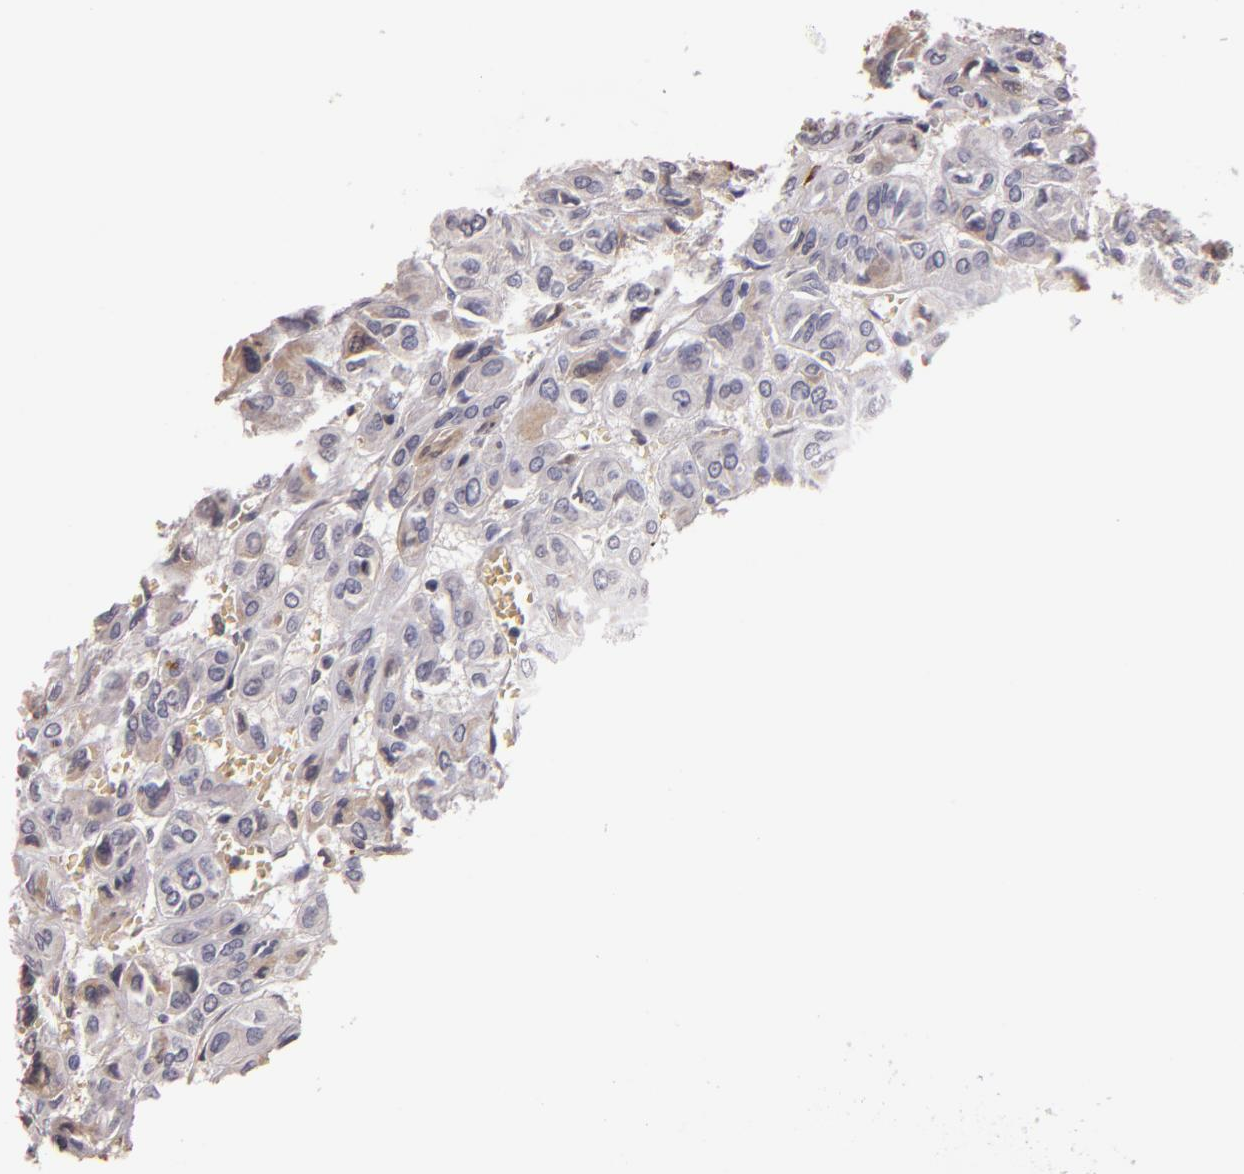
{"staining": {"intensity": "weak", "quantity": "25%-75%", "location": "cytoplasmic/membranous"}, "tissue": "thyroid cancer", "cell_type": "Tumor cells", "image_type": "cancer", "snomed": [{"axis": "morphology", "description": "Follicular adenoma carcinoma, NOS"}, {"axis": "topography", "description": "Thyroid gland"}], "caption": "Thyroid cancer stained with a brown dye displays weak cytoplasmic/membranous positive staining in about 25%-75% of tumor cells.", "gene": "ABL1", "patient": {"sex": "female", "age": 71}}